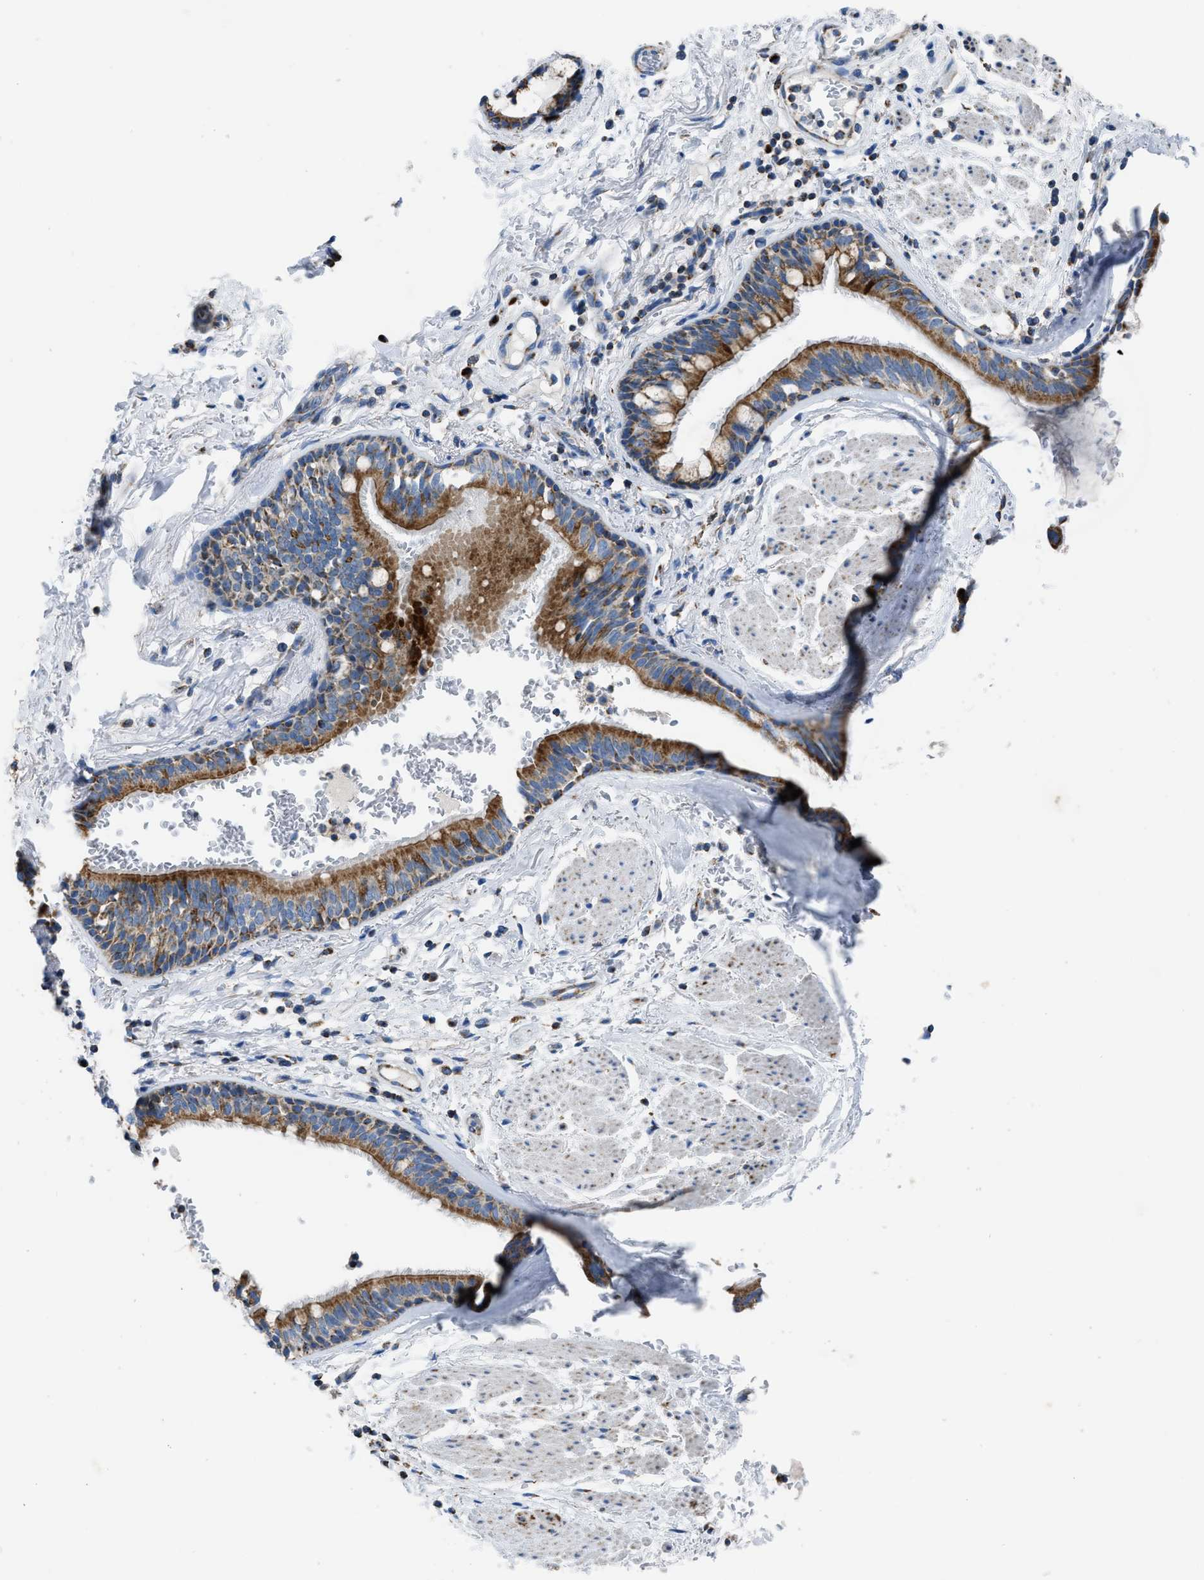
{"staining": {"intensity": "moderate", "quantity": ">75%", "location": "cytoplasmic/membranous"}, "tissue": "bronchus", "cell_type": "Respiratory epithelial cells", "image_type": "normal", "snomed": [{"axis": "morphology", "description": "Normal tissue, NOS"}, {"axis": "topography", "description": "Cartilage tissue"}], "caption": "Immunohistochemical staining of normal human bronchus shows >75% levels of moderate cytoplasmic/membranous protein staining in approximately >75% of respiratory epithelial cells.", "gene": "ETFB", "patient": {"sex": "female", "age": 63}}